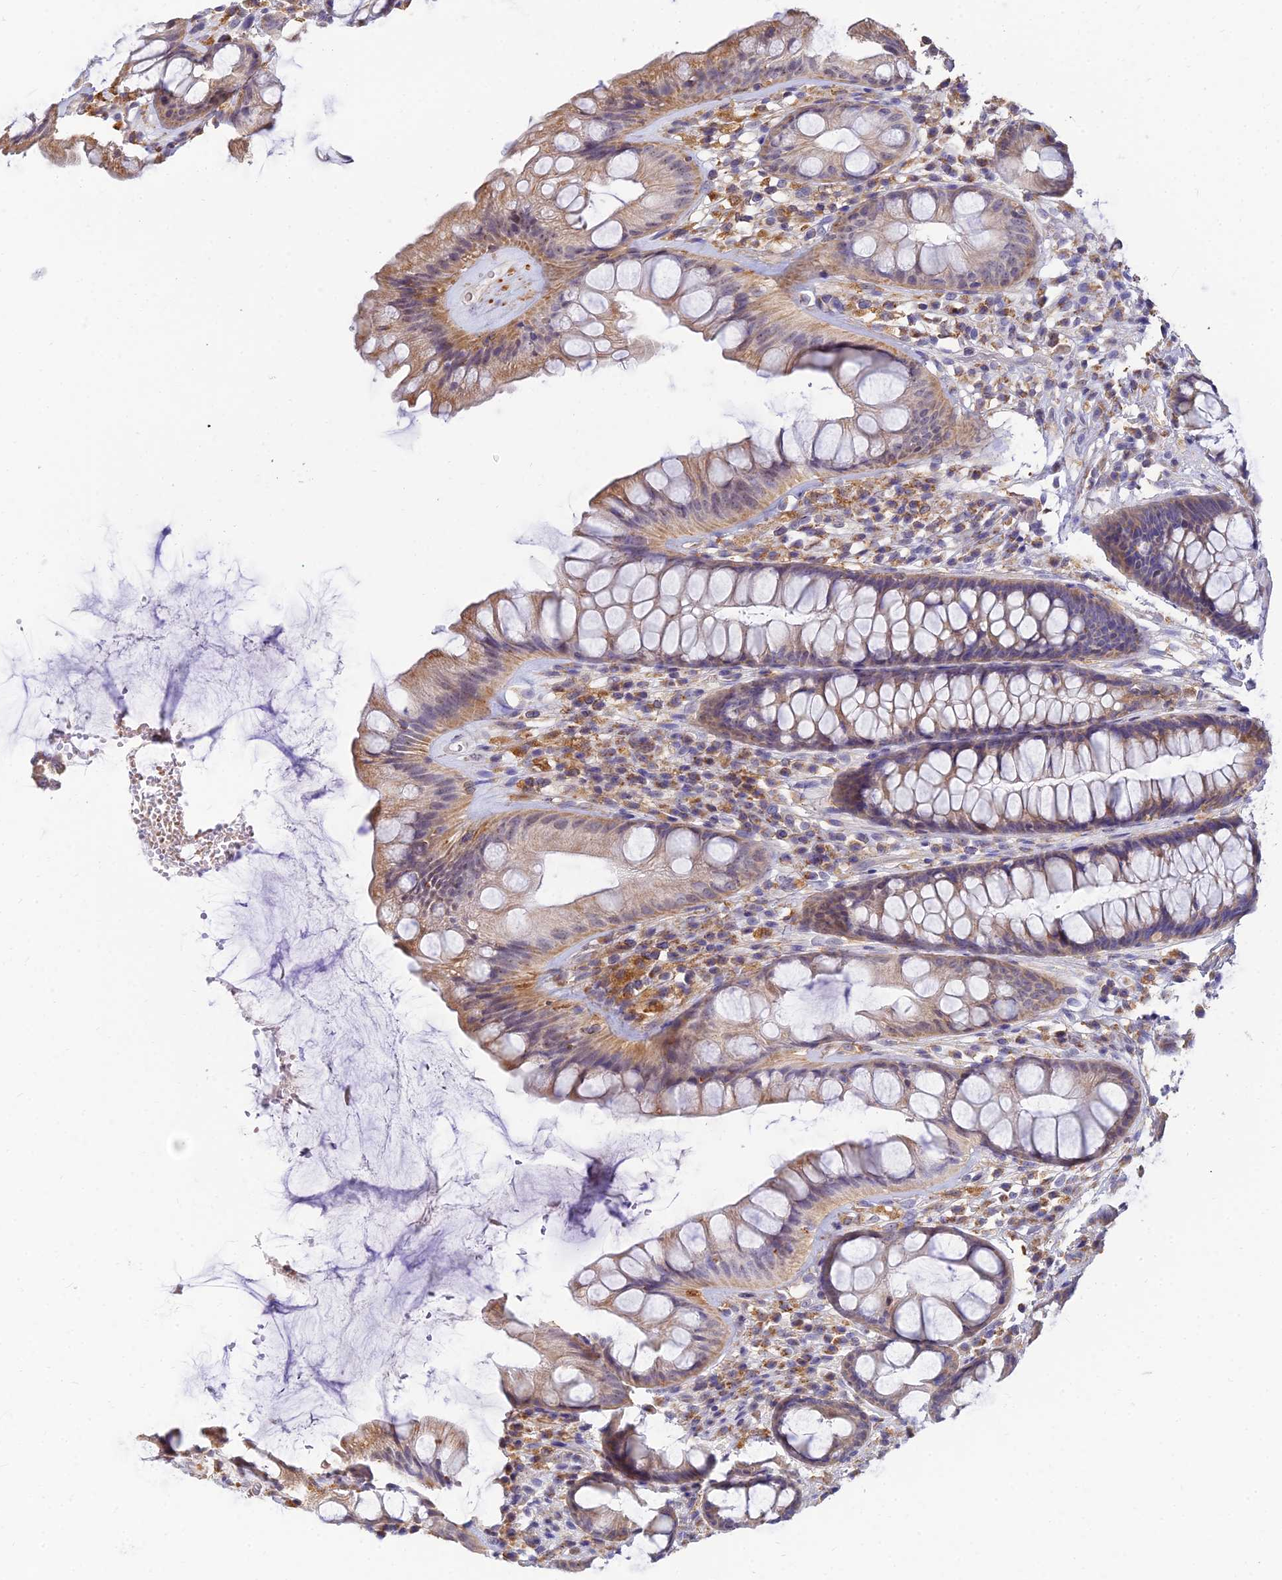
{"staining": {"intensity": "moderate", "quantity": "25%-75%", "location": "cytoplasmic/membranous"}, "tissue": "rectum", "cell_type": "Glandular cells", "image_type": "normal", "snomed": [{"axis": "morphology", "description": "Normal tissue, NOS"}, {"axis": "topography", "description": "Rectum"}], "caption": "Rectum stained for a protein (brown) reveals moderate cytoplasmic/membranous positive positivity in about 25%-75% of glandular cells.", "gene": "ARL8A", "patient": {"sex": "male", "age": 74}}